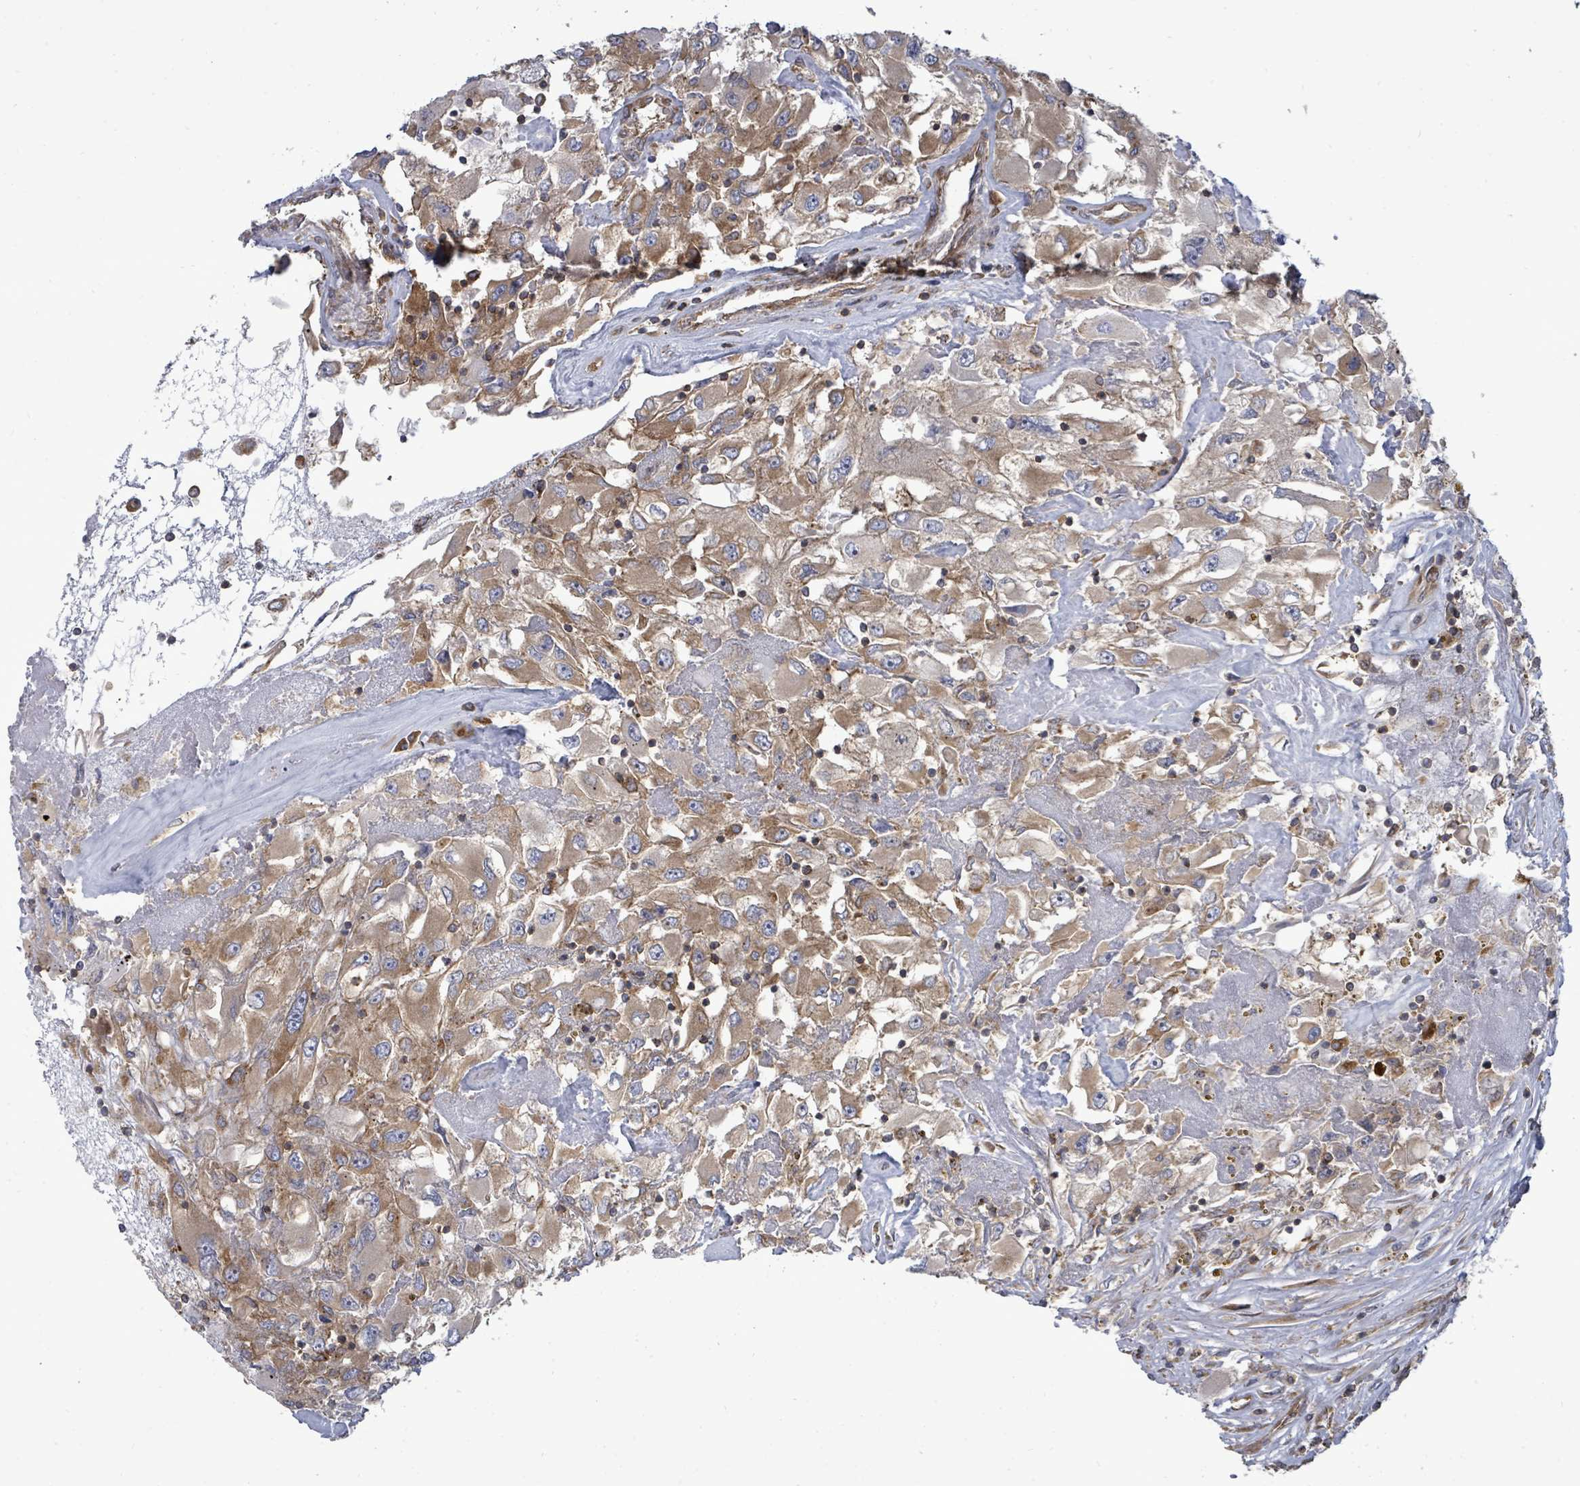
{"staining": {"intensity": "moderate", "quantity": ">75%", "location": "cytoplasmic/membranous"}, "tissue": "renal cancer", "cell_type": "Tumor cells", "image_type": "cancer", "snomed": [{"axis": "morphology", "description": "Adenocarcinoma, NOS"}, {"axis": "topography", "description": "Kidney"}], "caption": "The immunohistochemical stain highlights moderate cytoplasmic/membranous expression in tumor cells of renal cancer (adenocarcinoma) tissue. (brown staining indicates protein expression, while blue staining denotes nuclei).", "gene": "EIF3C", "patient": {"sex": "female", "age": 52}}